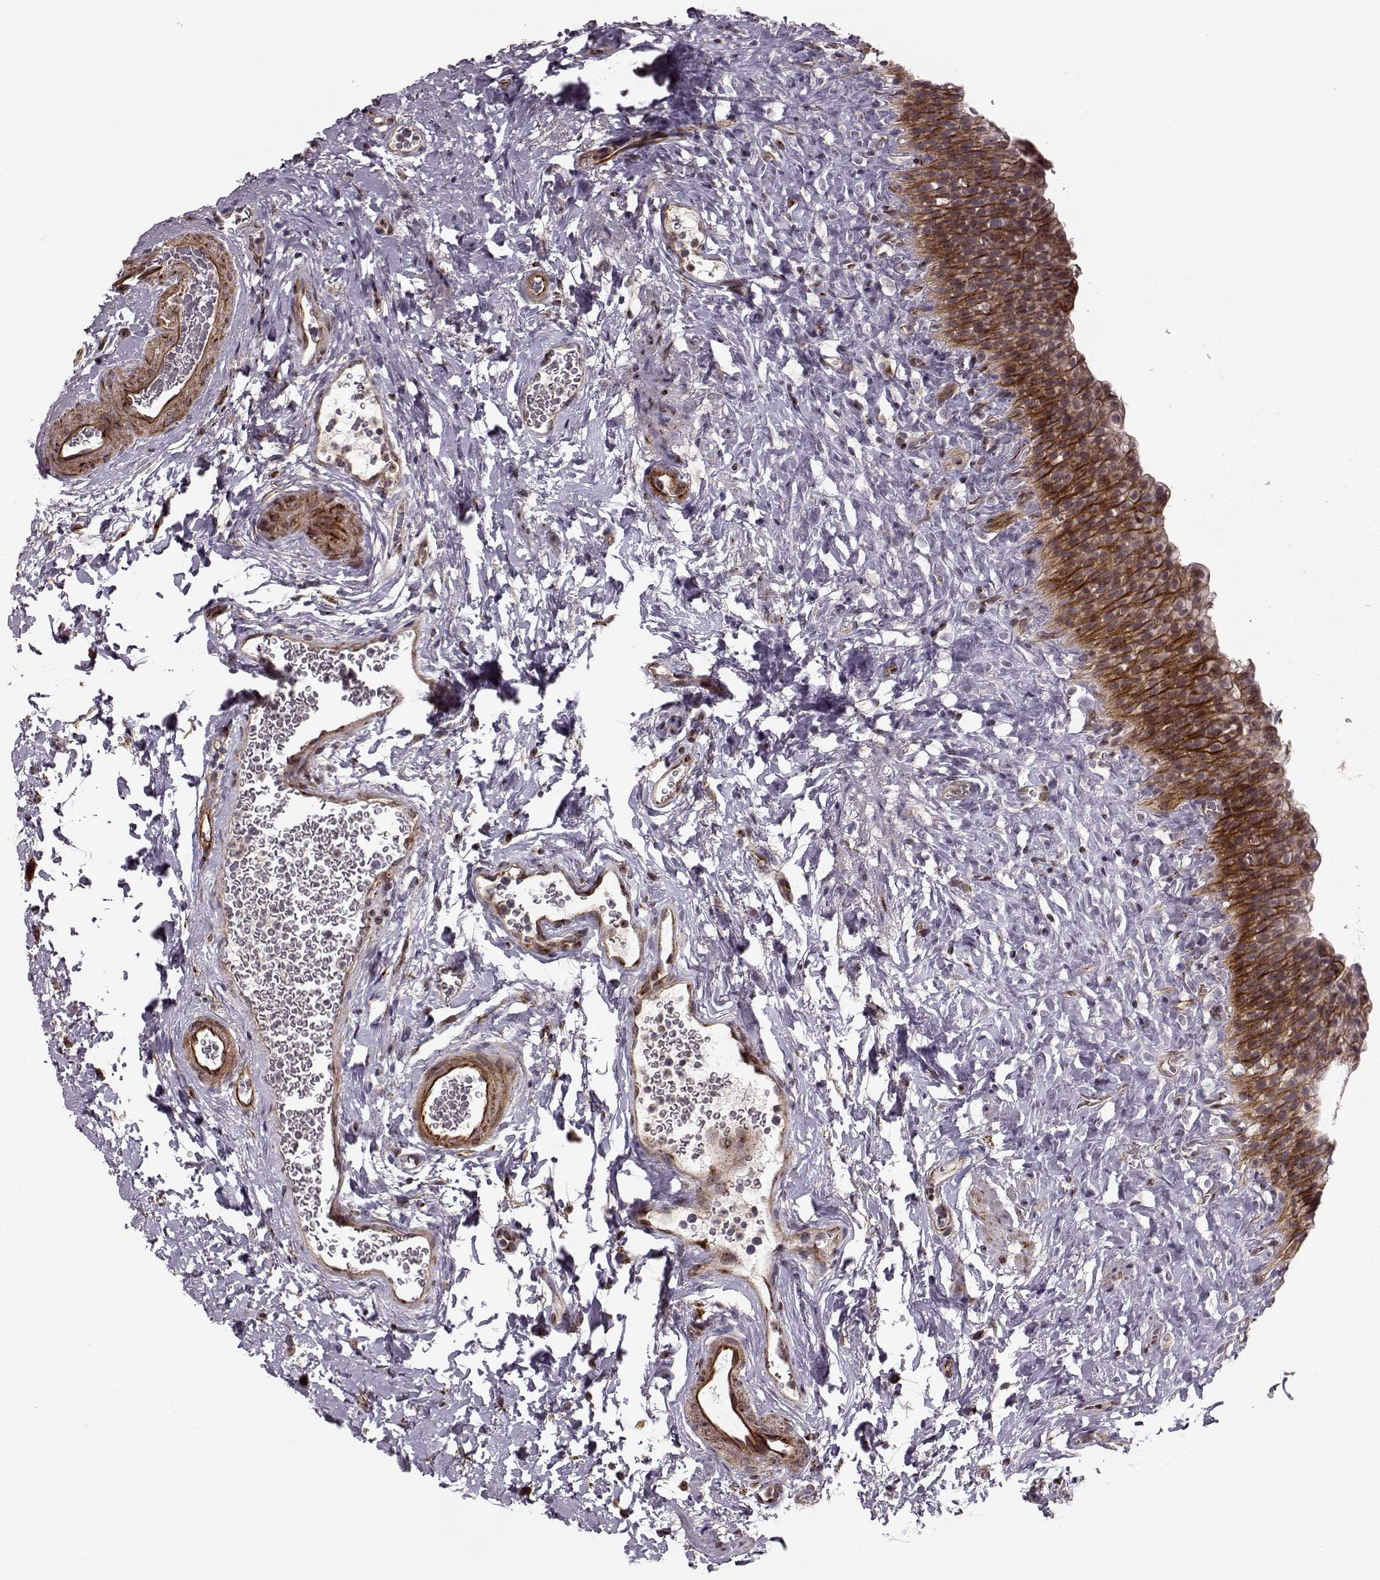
{"staining": {"intensity": "moderate", "quantity": ">75%", "location": "cytoplasmic/membranous"}, "tissue": "urinary bladder", "cell_type": "Urothelial cells", "image_type": "normal", "snomed": [{"axis": "morphology", "description": "Normal tissue, NOS"}, {"axis": "topography", "description": "Urinary bladder"}], "caption": "Urothelial cells display medium levels of moderate cytoplasmic/membranous expression in approximately >75% of cells in unremarkable human urinary bladder. (Brightfield microscopy of DAB IHC at high magnification).", "gene": "MTR", "patient": {"sex": "male", "age": 76}}